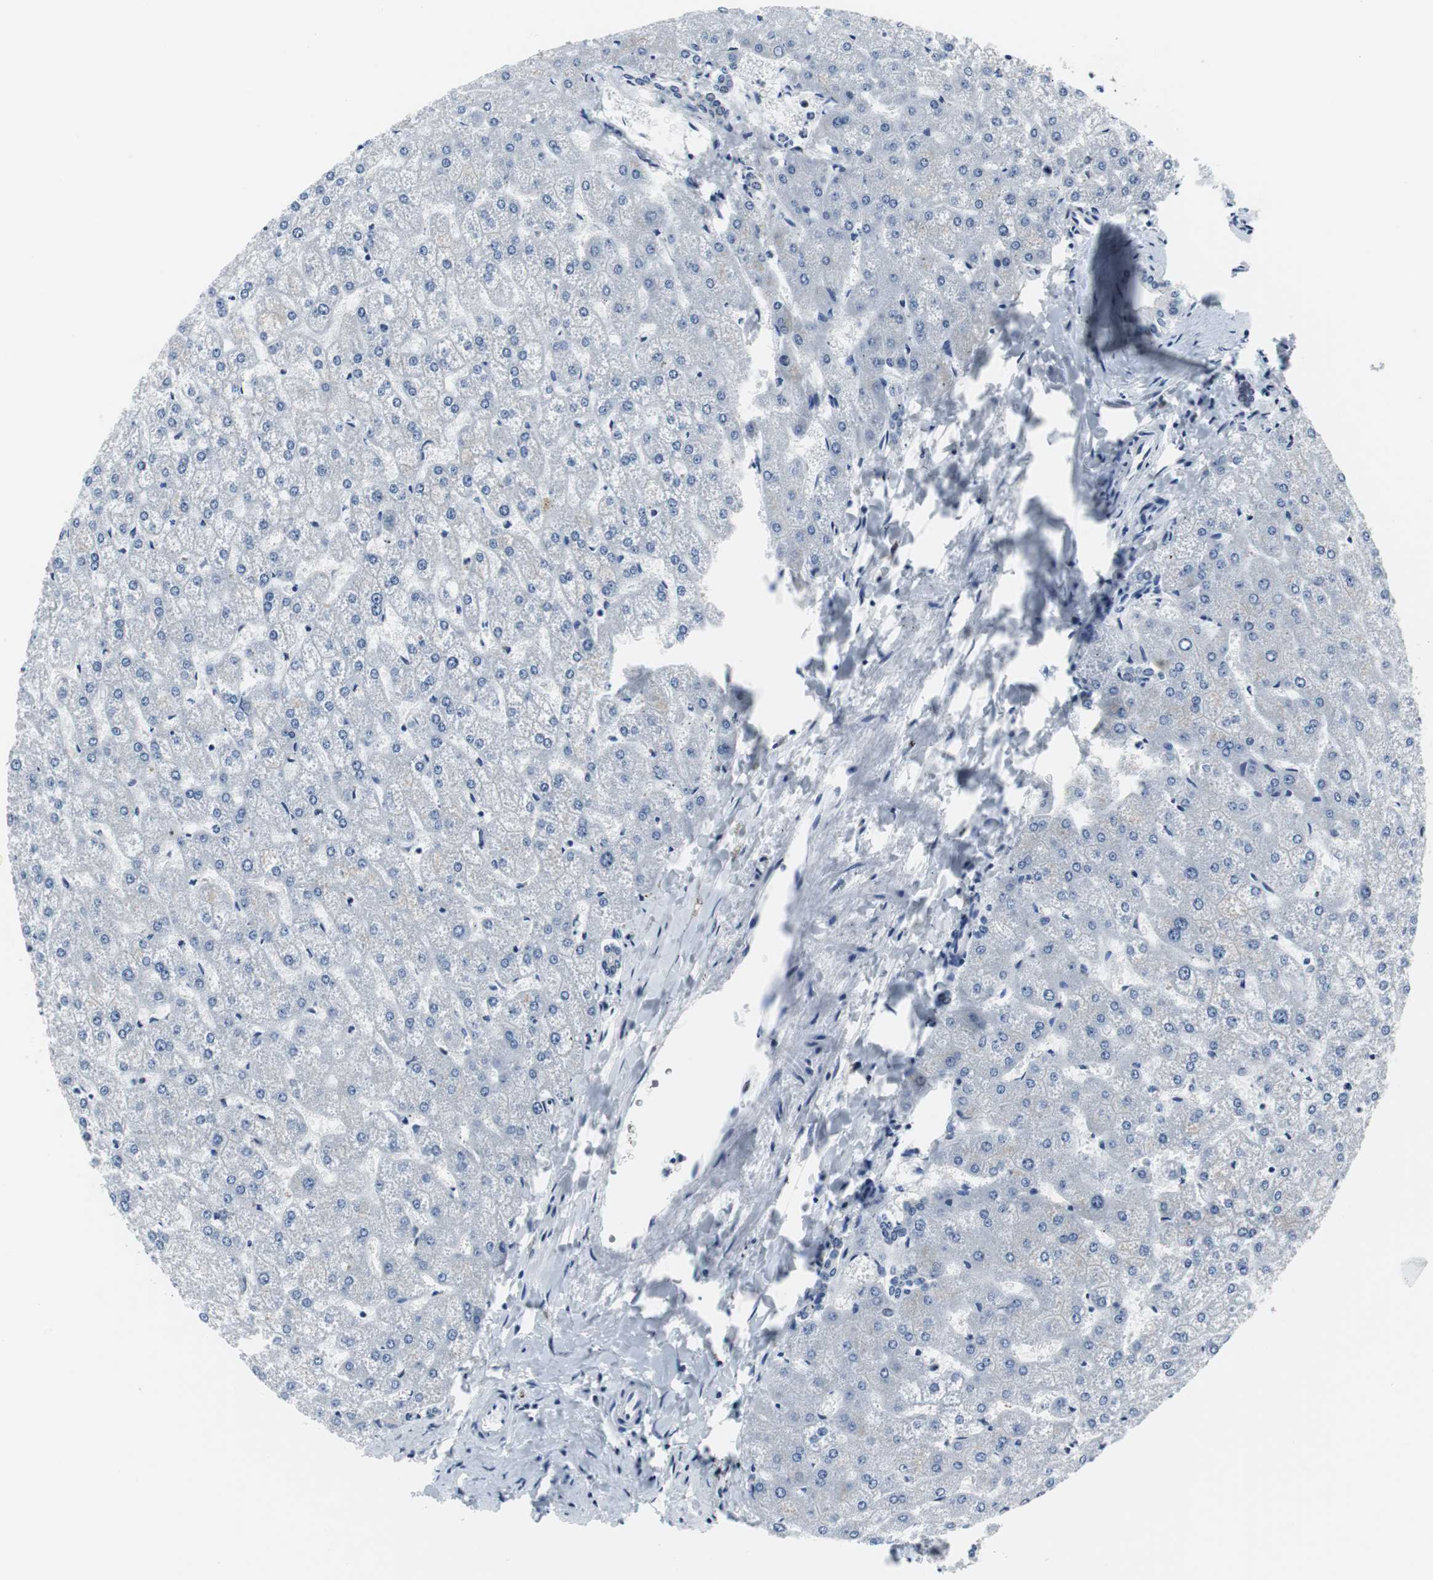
{"staining": {"intensity": "negative", "quantity": "none", "location": "none"}, "tissue": "liver", "cell_type": "Cholangiocytes", "image_type": "normal", "snomed": [{"axis": "morphology", "description": "Normal tissue, NOS"}, {"axis": "topography", "description": "Liver"}], "caption": "Histopathology image shows no protein positivity in cholangiocytes of benign liver. Brightfield microscopy of IHC stained with DAB (3,3'-diaminobenzidine) (brown) and hematoxylin (blue), captured at high magnification.", "gene": "DOK1", "patient": {"sex": "female", "age": 32}}